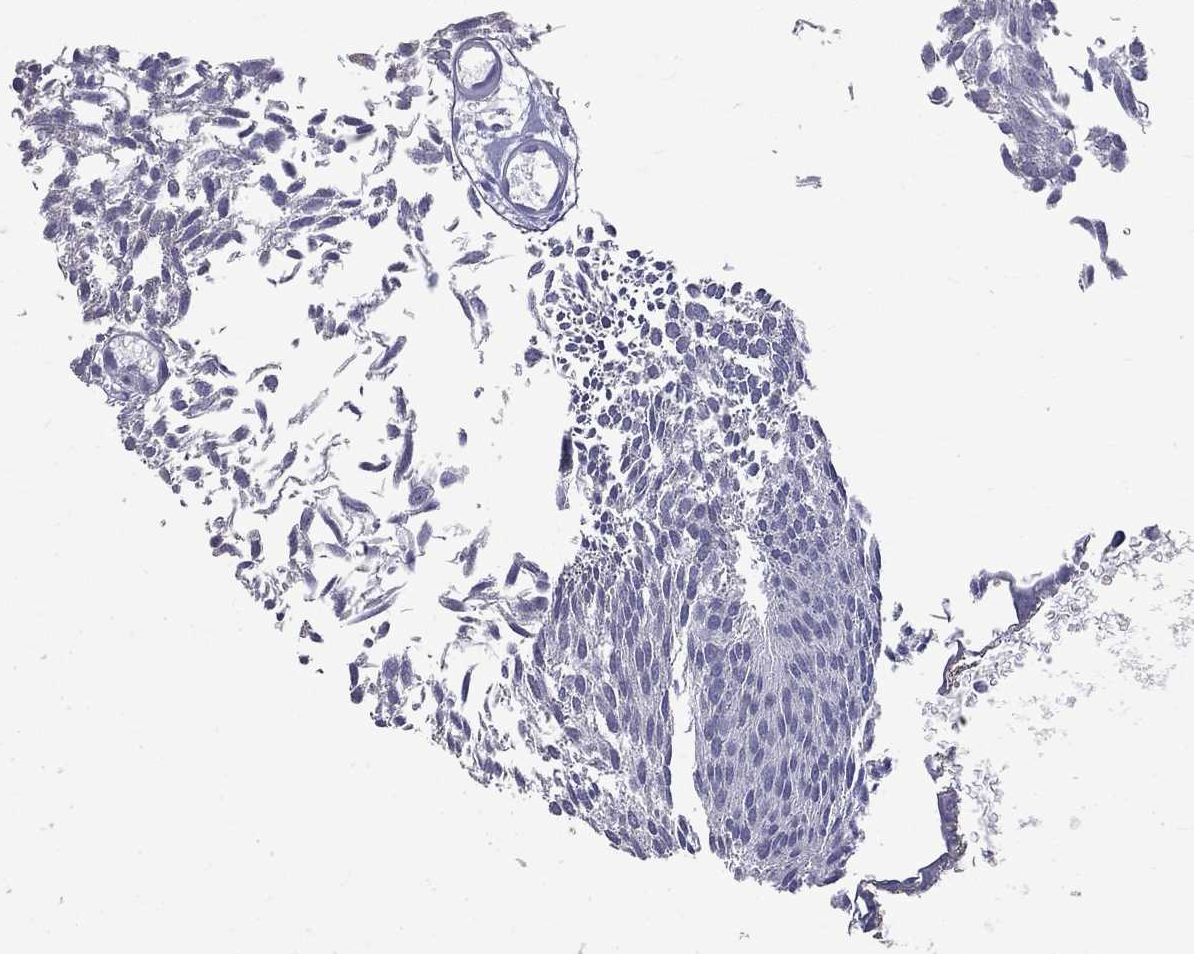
{"staining": {"intensity": "negative", "quantity": "none", "location": "none"}, "tissue": "urothelial cancer", "cell_type": "Tumor cells", "image_type": "cancer", "snomed": [{"axis": "morphology", "description": "Urothelial carcinoma, Low grade"}, {"axis": "topography", "description": "Urinary bladder"}], "caption": "Immunohistochemistry of human urothelial carcinoma (low-grade) demonstrates no positivity in tumor cells. (Stains: DAB immunohistochemistry with hematoxylin counter stain, Microscopy: brightfield microscopy at high magnification).", "gene": "CKAP2", "patient": {"sex": "male", "age": 63}}